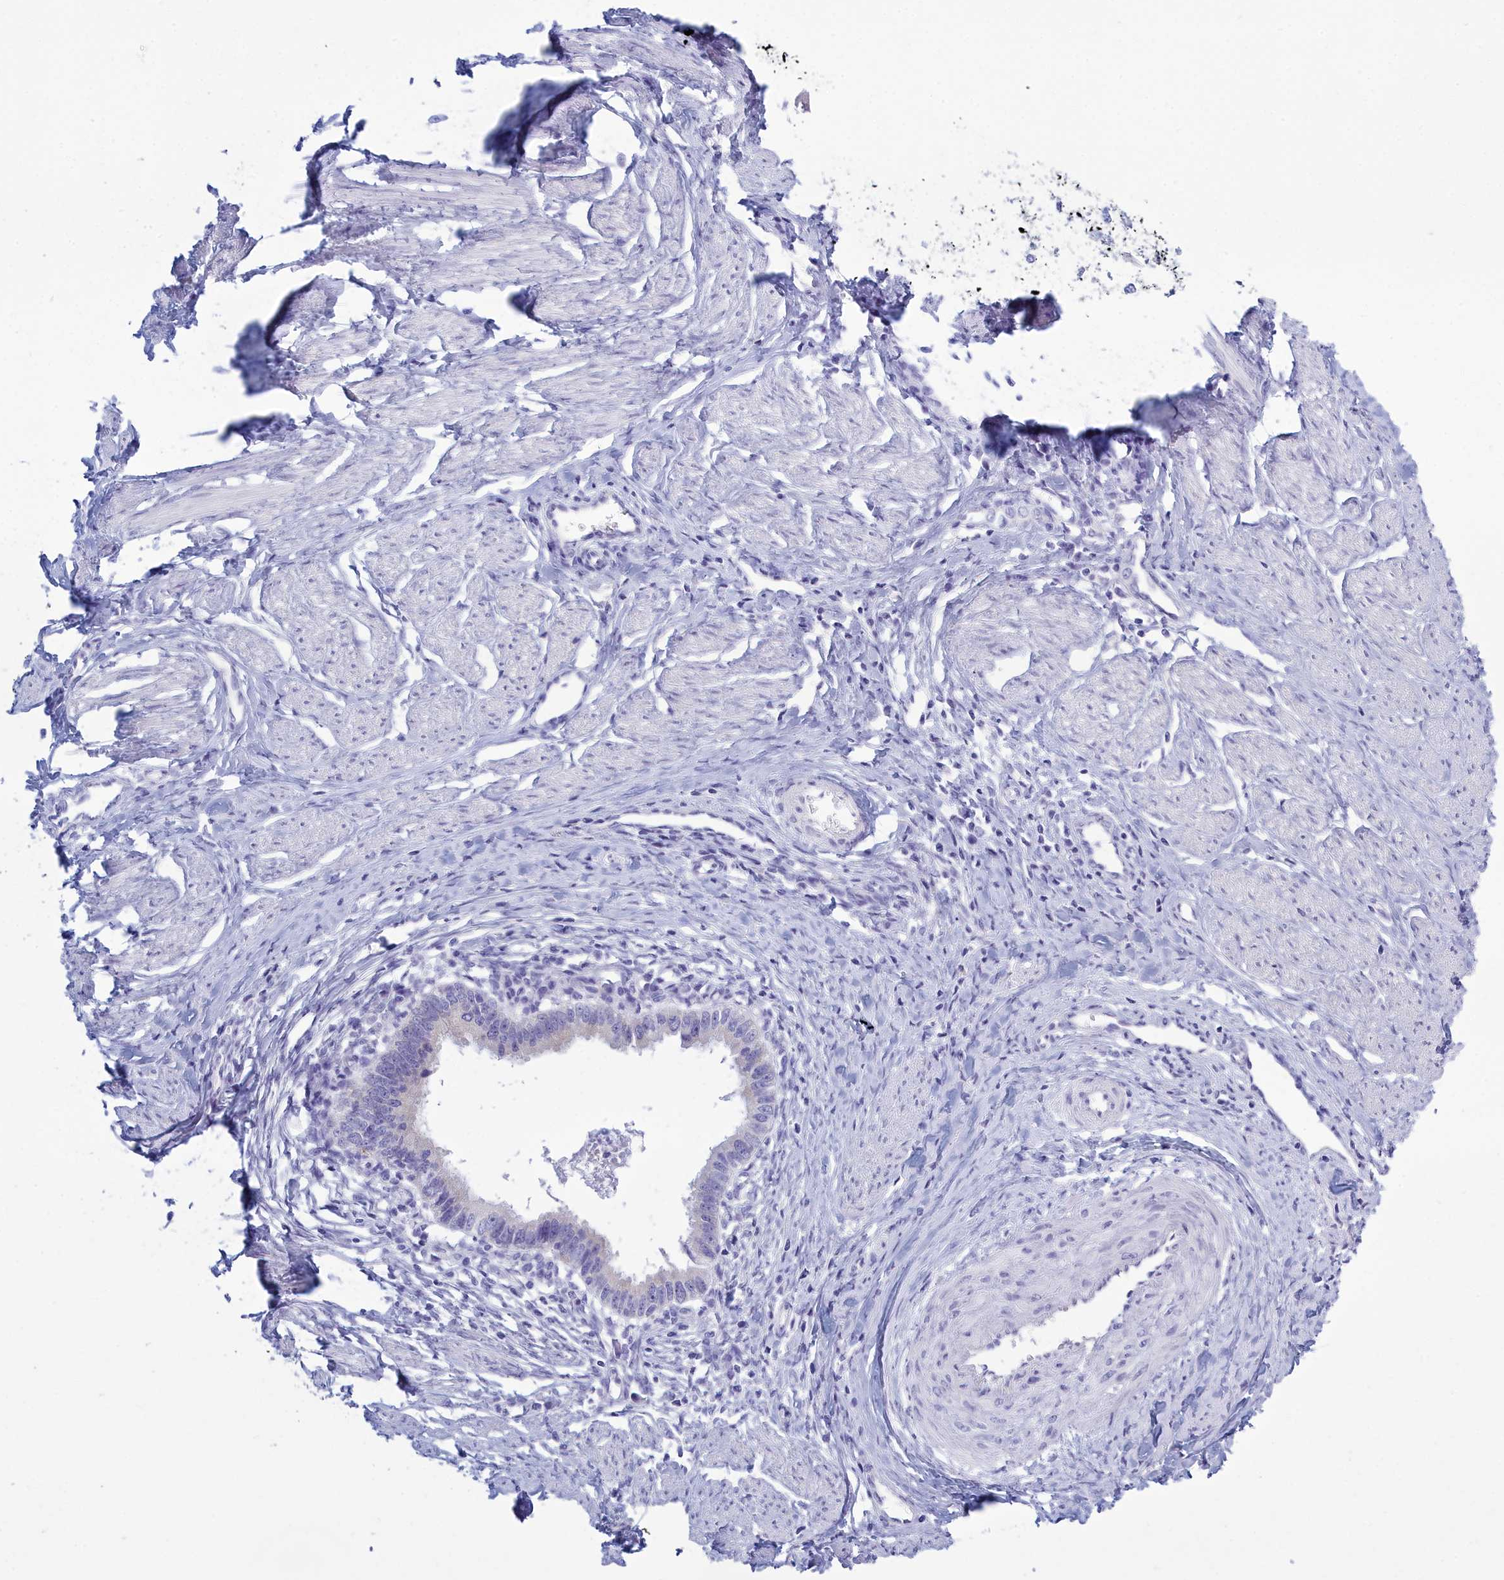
{"staining": {"intensity": "negative", "quantity": "none", "location": "none"}, "tissue": "cervical cancer", "cell_type": "Tumor cells", "image_type": "cancer", "snomed": [{"axis": "morphology", "description": "Adenocarcinoma, NOS"}, {"axis": "topography", "description": "Cervix"}], "caption": "This is a micrograph of immunohistochemistry (IHC) staining of adenocarcinoma (cervical), which shows no staining in tumor cells.", "gene": "TMEM97", "patient": {"sex": "female", "age": 36}}